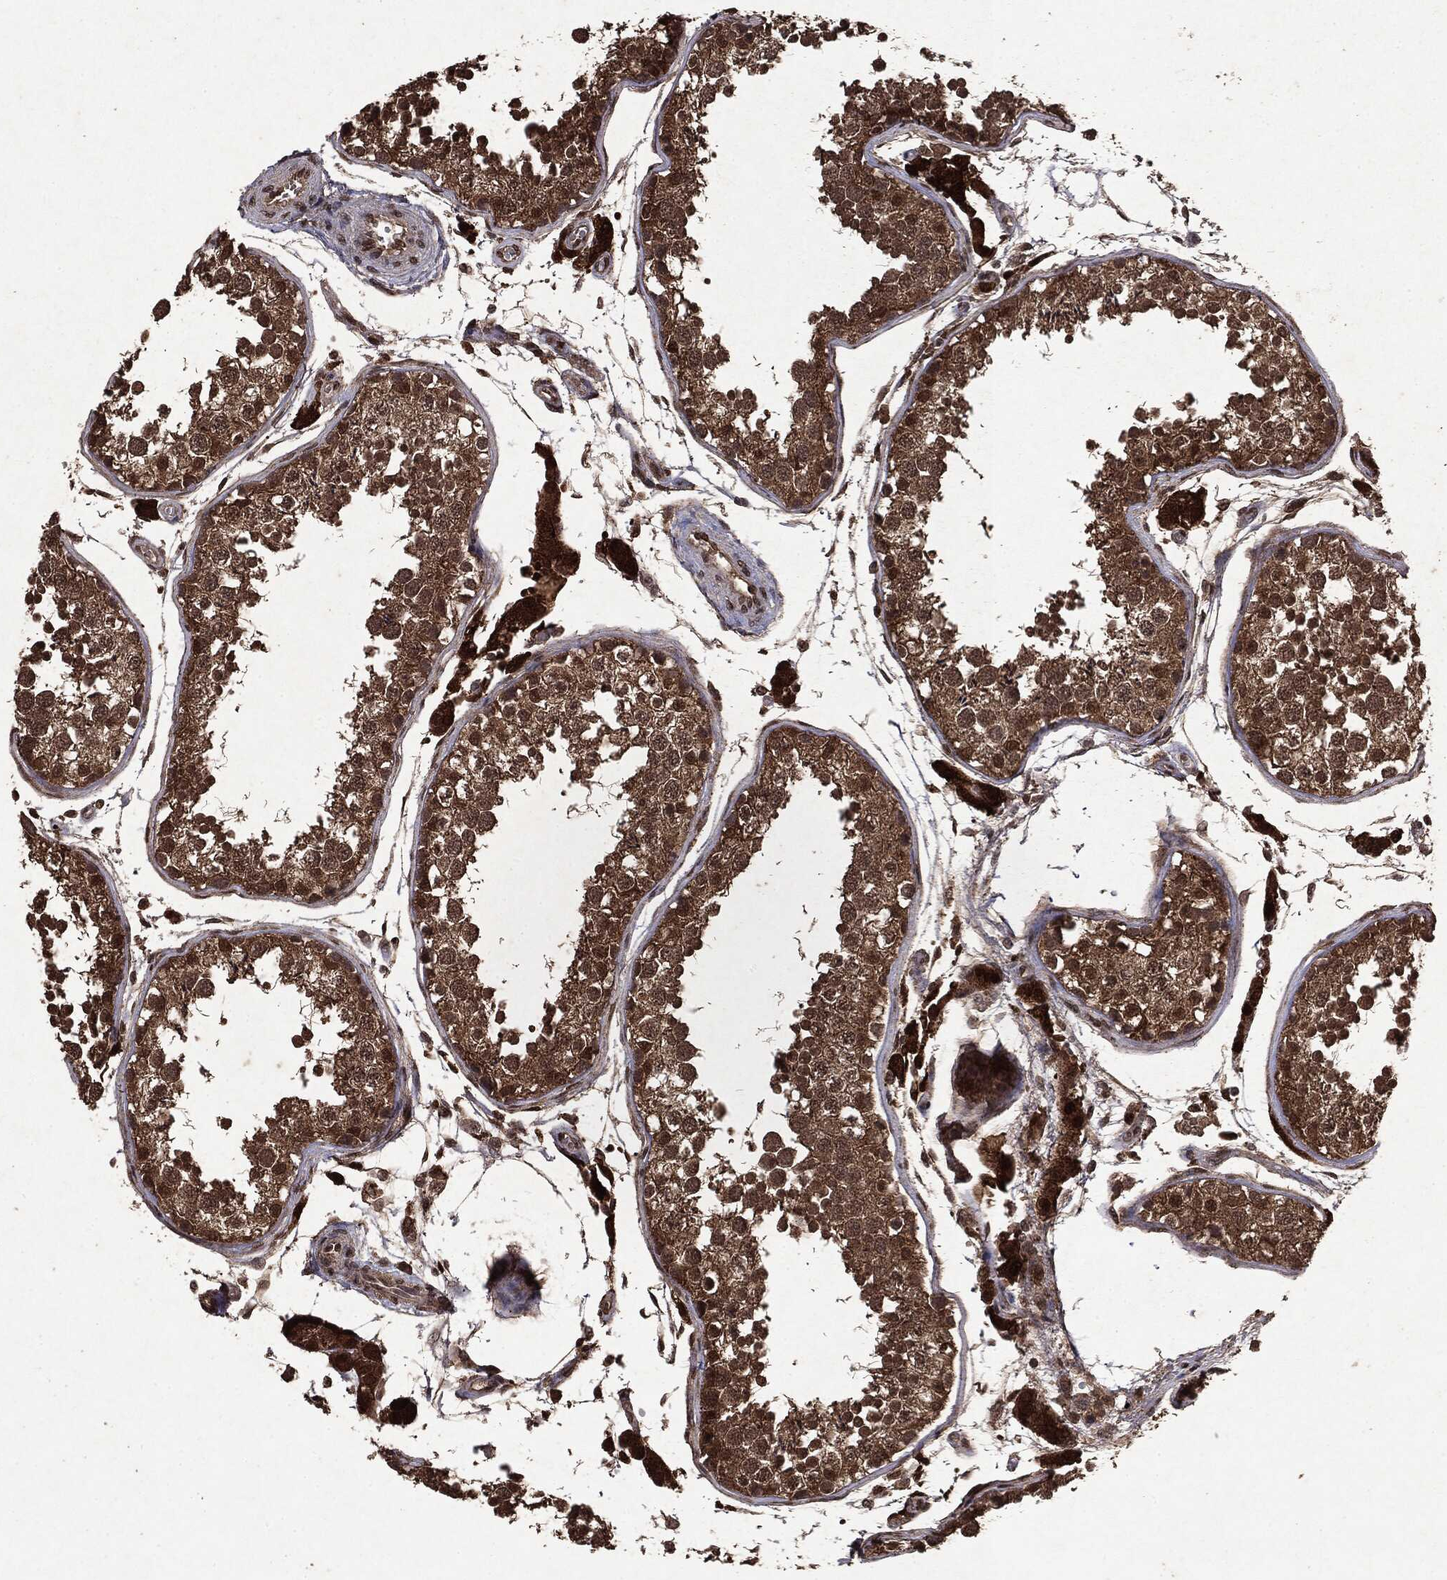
{"staining": {"intensity": "moderate", "quantity": ">75%", "location": "cytoplasmic/membranous,nuclear"}, "tissue": "testis", "cell_type": "Cells in seminiferous ducts", "image_type": "normal", "snomed": [{"axis": "morphology", "description": "Normal tissue, NOS"}, {"axis": "topography", "description": "Testis"}], "caption": "Testis was stained to show a protein in brown. There is medium levels of moderate cytoplasmic/membranous,nuclear staining in about >75% of cells in seminiferous ducts. The protein is shown in brown color, while the nuclei are stained blue.", "gene": "PEBP1", "patient": {"sex": "male", "age": 29}}